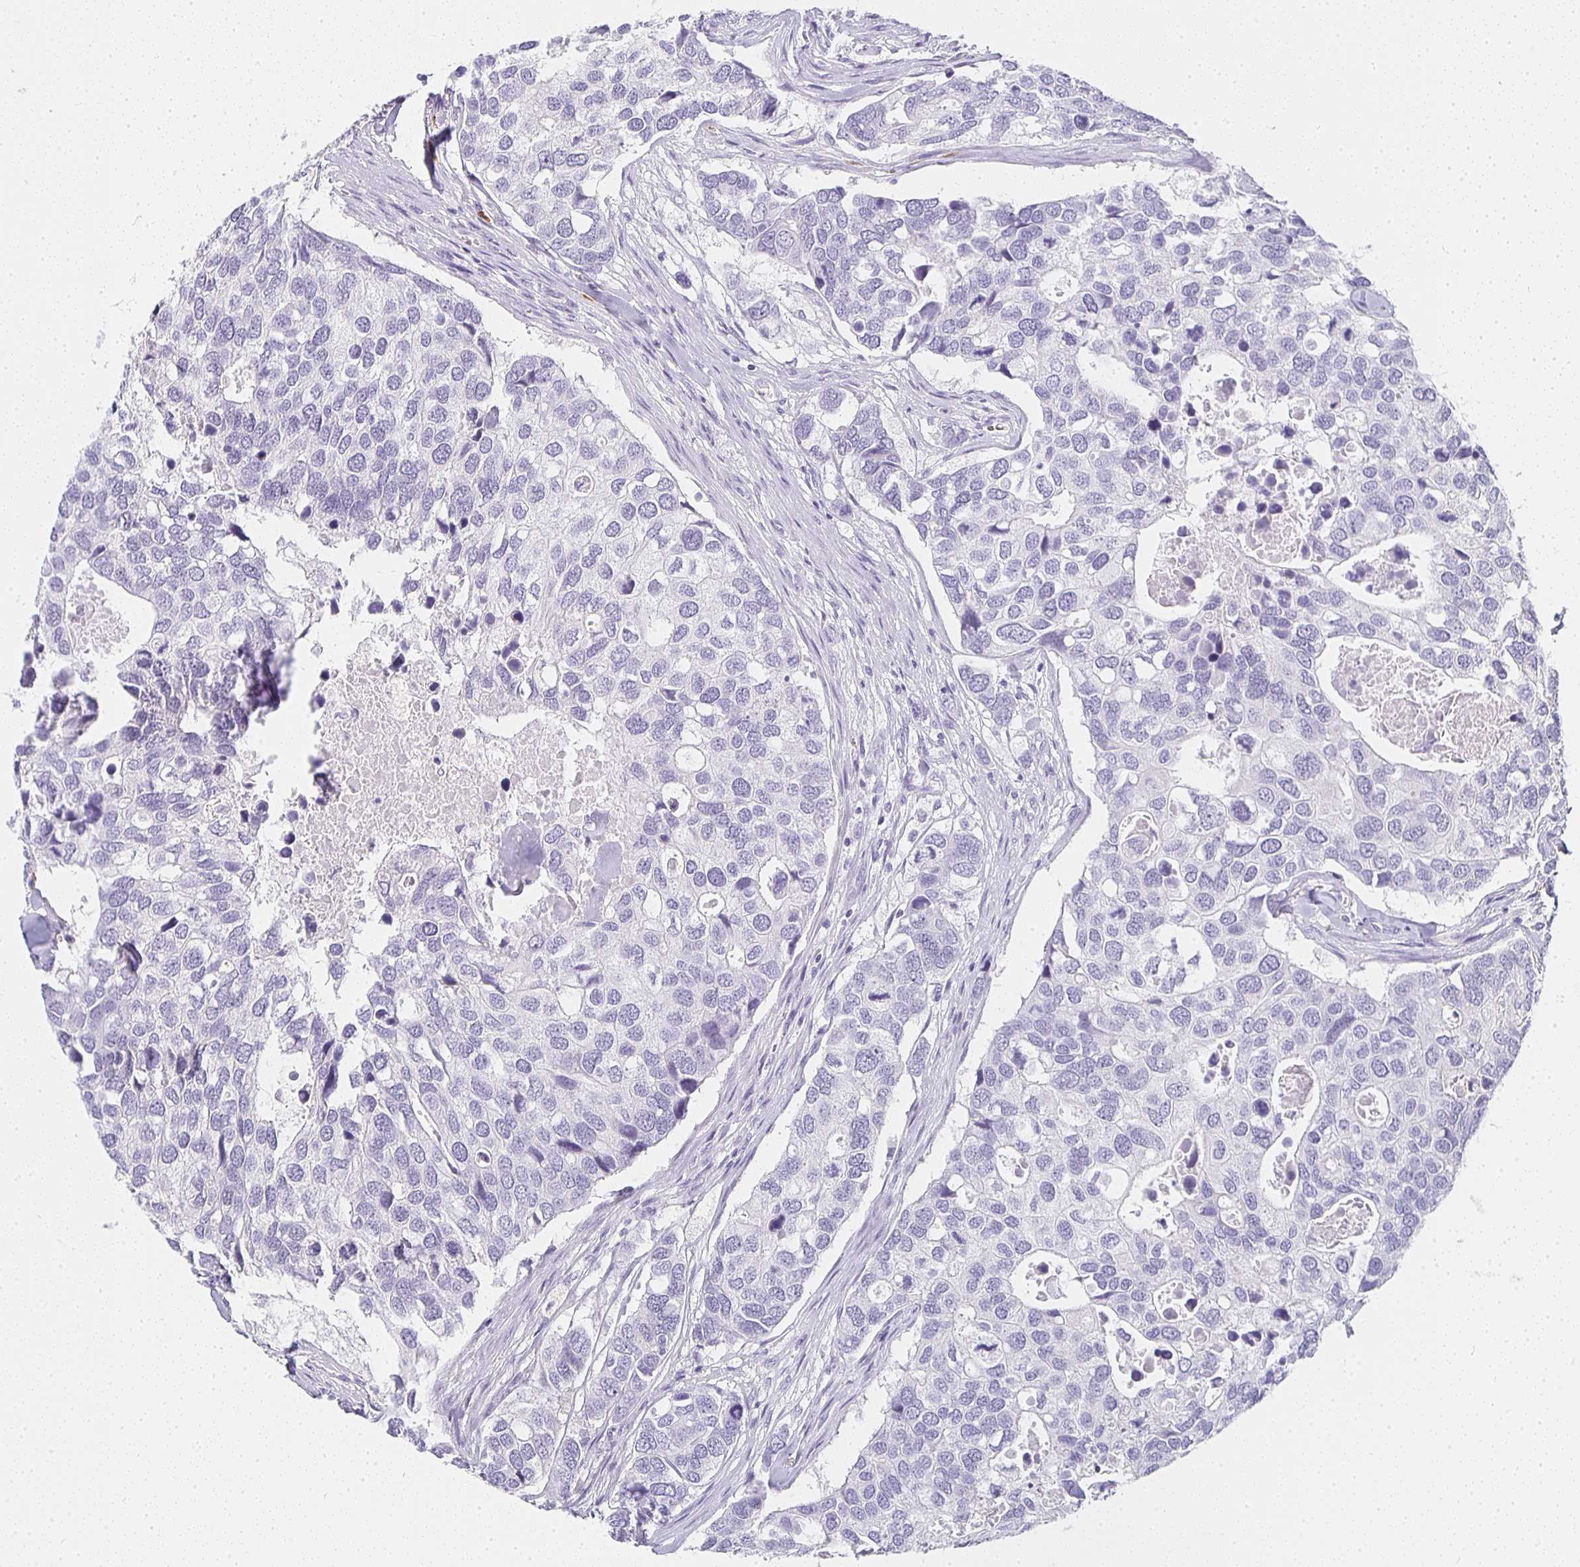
{"staining": {"intensity": "negative", "quantity": "none", "location": "none"}, "tissue": "breast cancer", "cell_type": "Tumor cells", "image_type": "cancer", "snomed": [{"axis": "morphology", "description": "Duct carcinoma"}, {"axis": "topography", "description": "Breast"}], "caption": "Breast cancer (infiltrating ductal carcinoma) was stained to show a protein in brown. There is no significant positivity in tumor cells.", "gene": "TPSD1", "patient": {"sex": "female", "age": 83}}